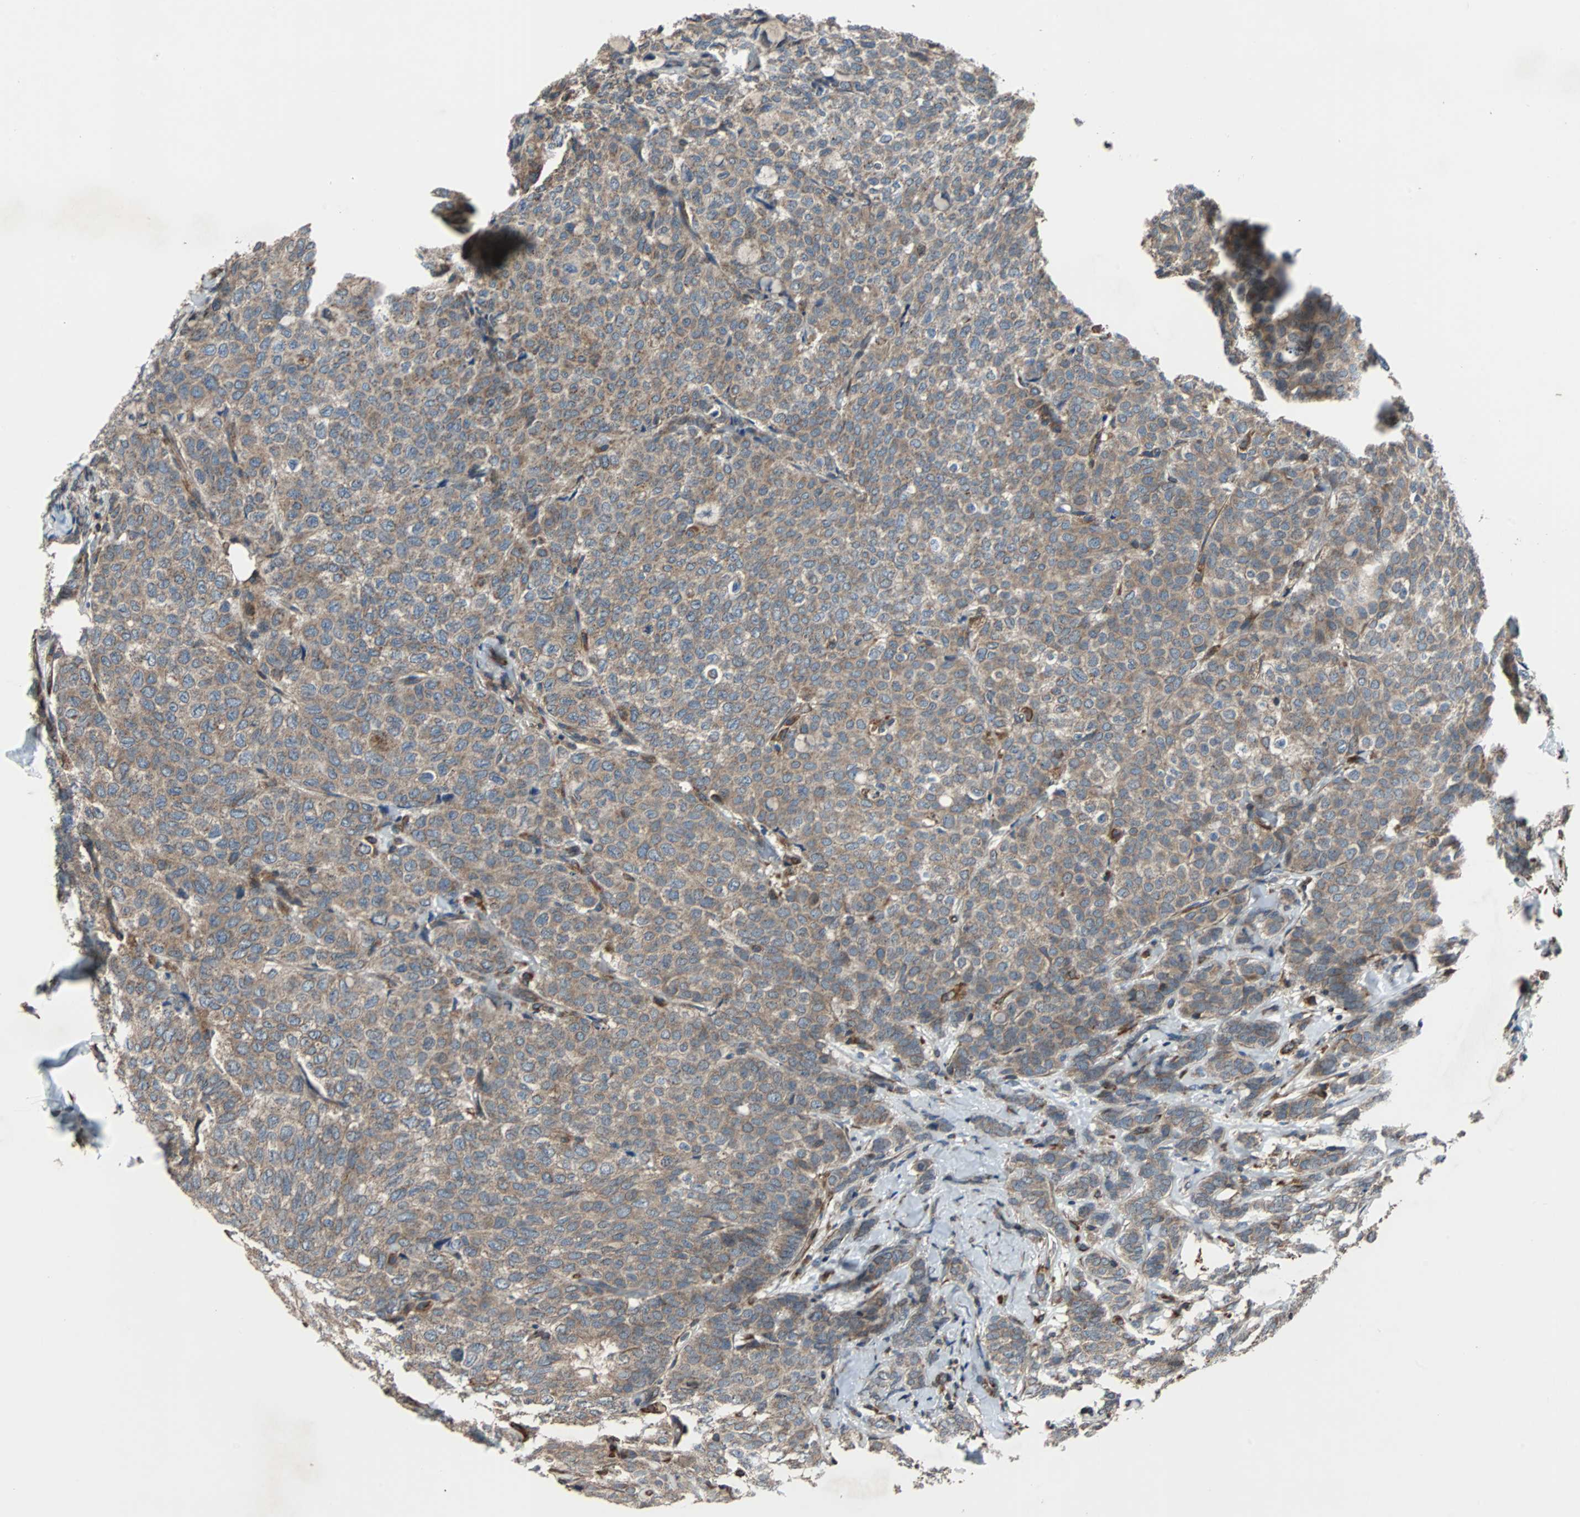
{"staining": {"intensity": "weak", "quantity": ">75%", "location": "cytoplasmic/membranous"}, "tissue": "breast cancer", "cell_type": "Tumor cells", "image_type": "cancer", "snomed": [{"axis": "morphology", "description": "Lobular carcinoma"}, {"axis": "topography", "description": "Breast"}], "caption": "Human breast cancer (lobular carcinoma) stained with a brown dye demonstrates weak cytoplasmic/membranous positive staining in approximately >75% of tumor cells.", "gene": "ACTR3", "patient": {"sex": "female", "age": 60}}